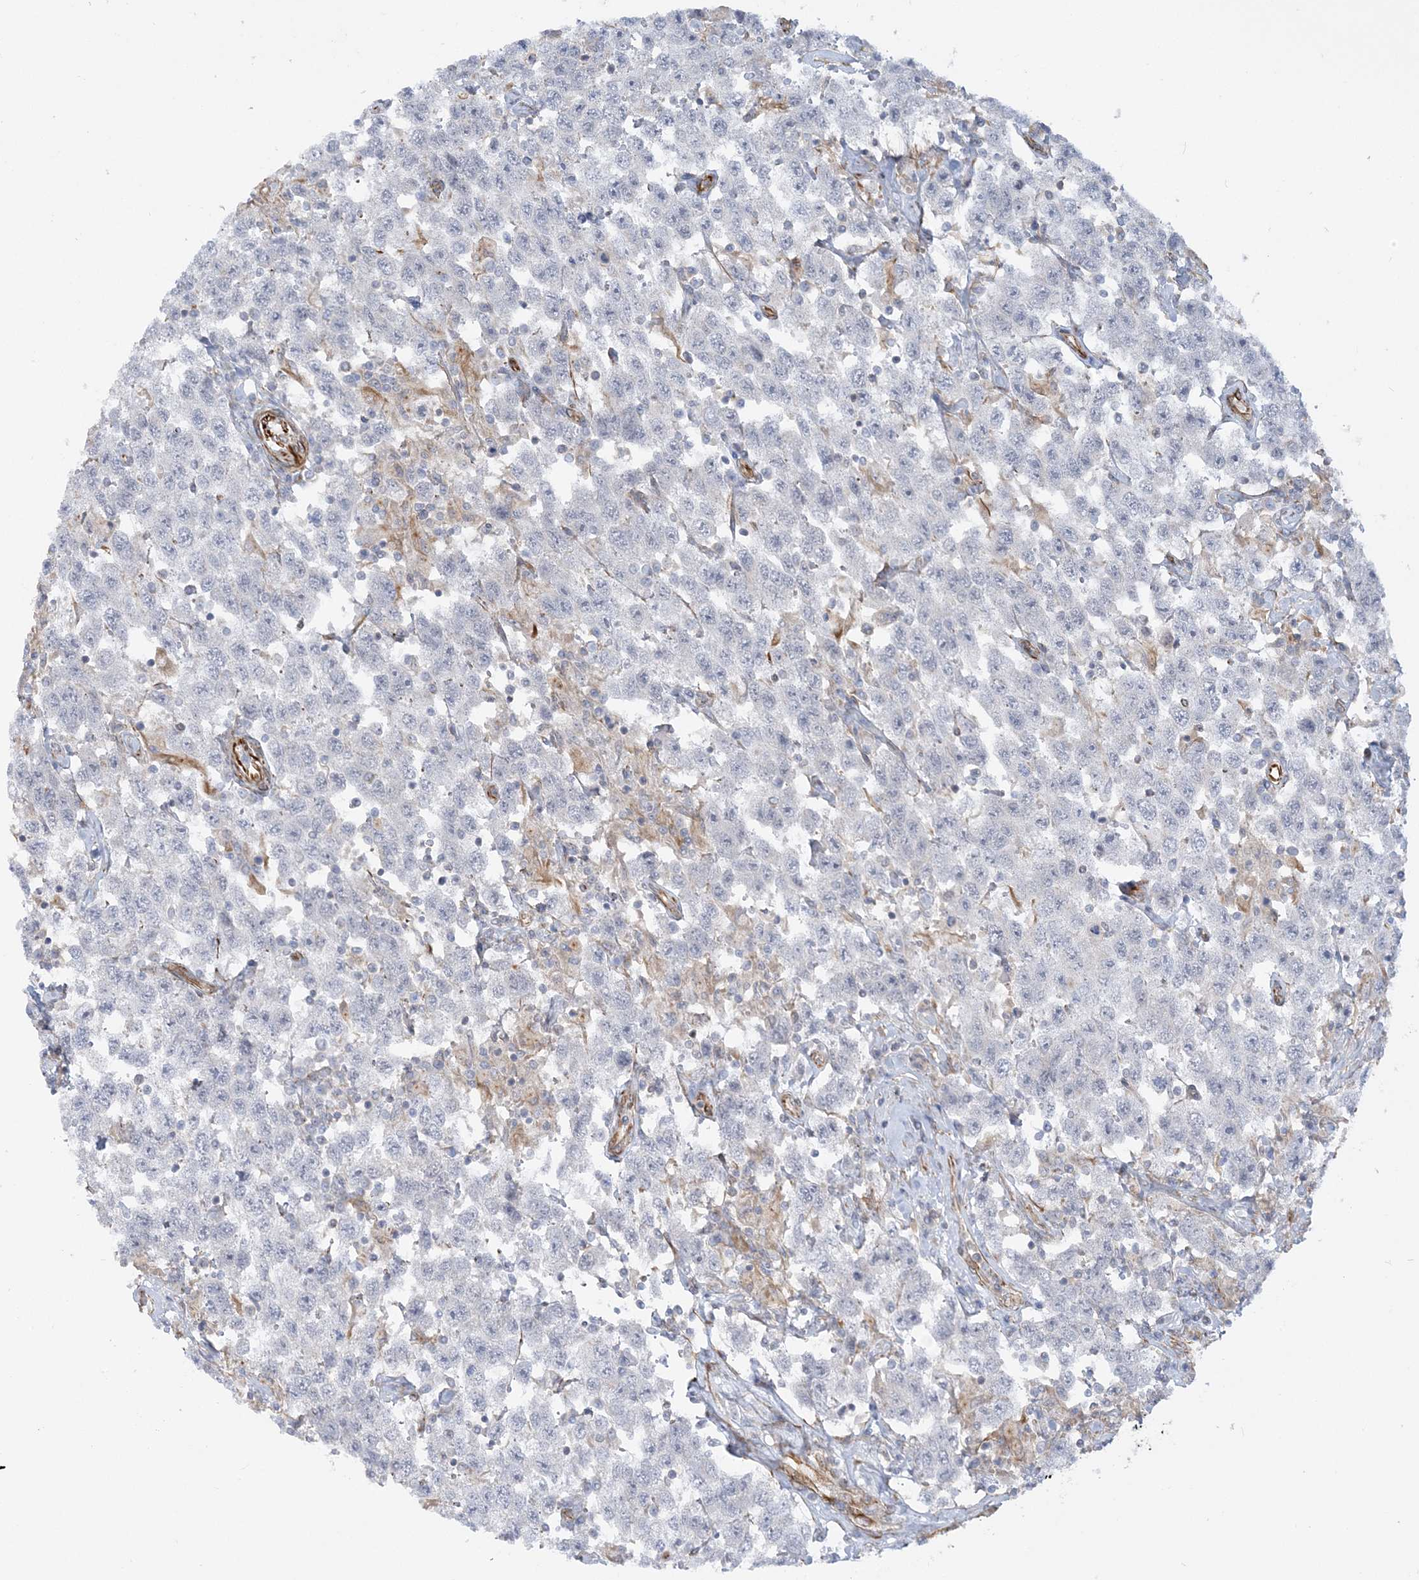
{"staining": {"intensity": "negative", "quantity": "none", "location": "none"}, "tissue": "testis cancer", "cell_type": "Tumor cells", "image_type": "cancer", "snomed": [{"axis": "morphology", "description": "Seminoma, NOS"}, {"axis": "topography", "description": "Testis"}], "caption": "This micrograph is of testis cancer stained with immunohistochemistry (IHC) to label a protein in brown with the nuclei are counter-stained blue. There is no positivity in tumor cells.", "gene": "SCLT1", "patient": {"sex": "male", "age": 41}}